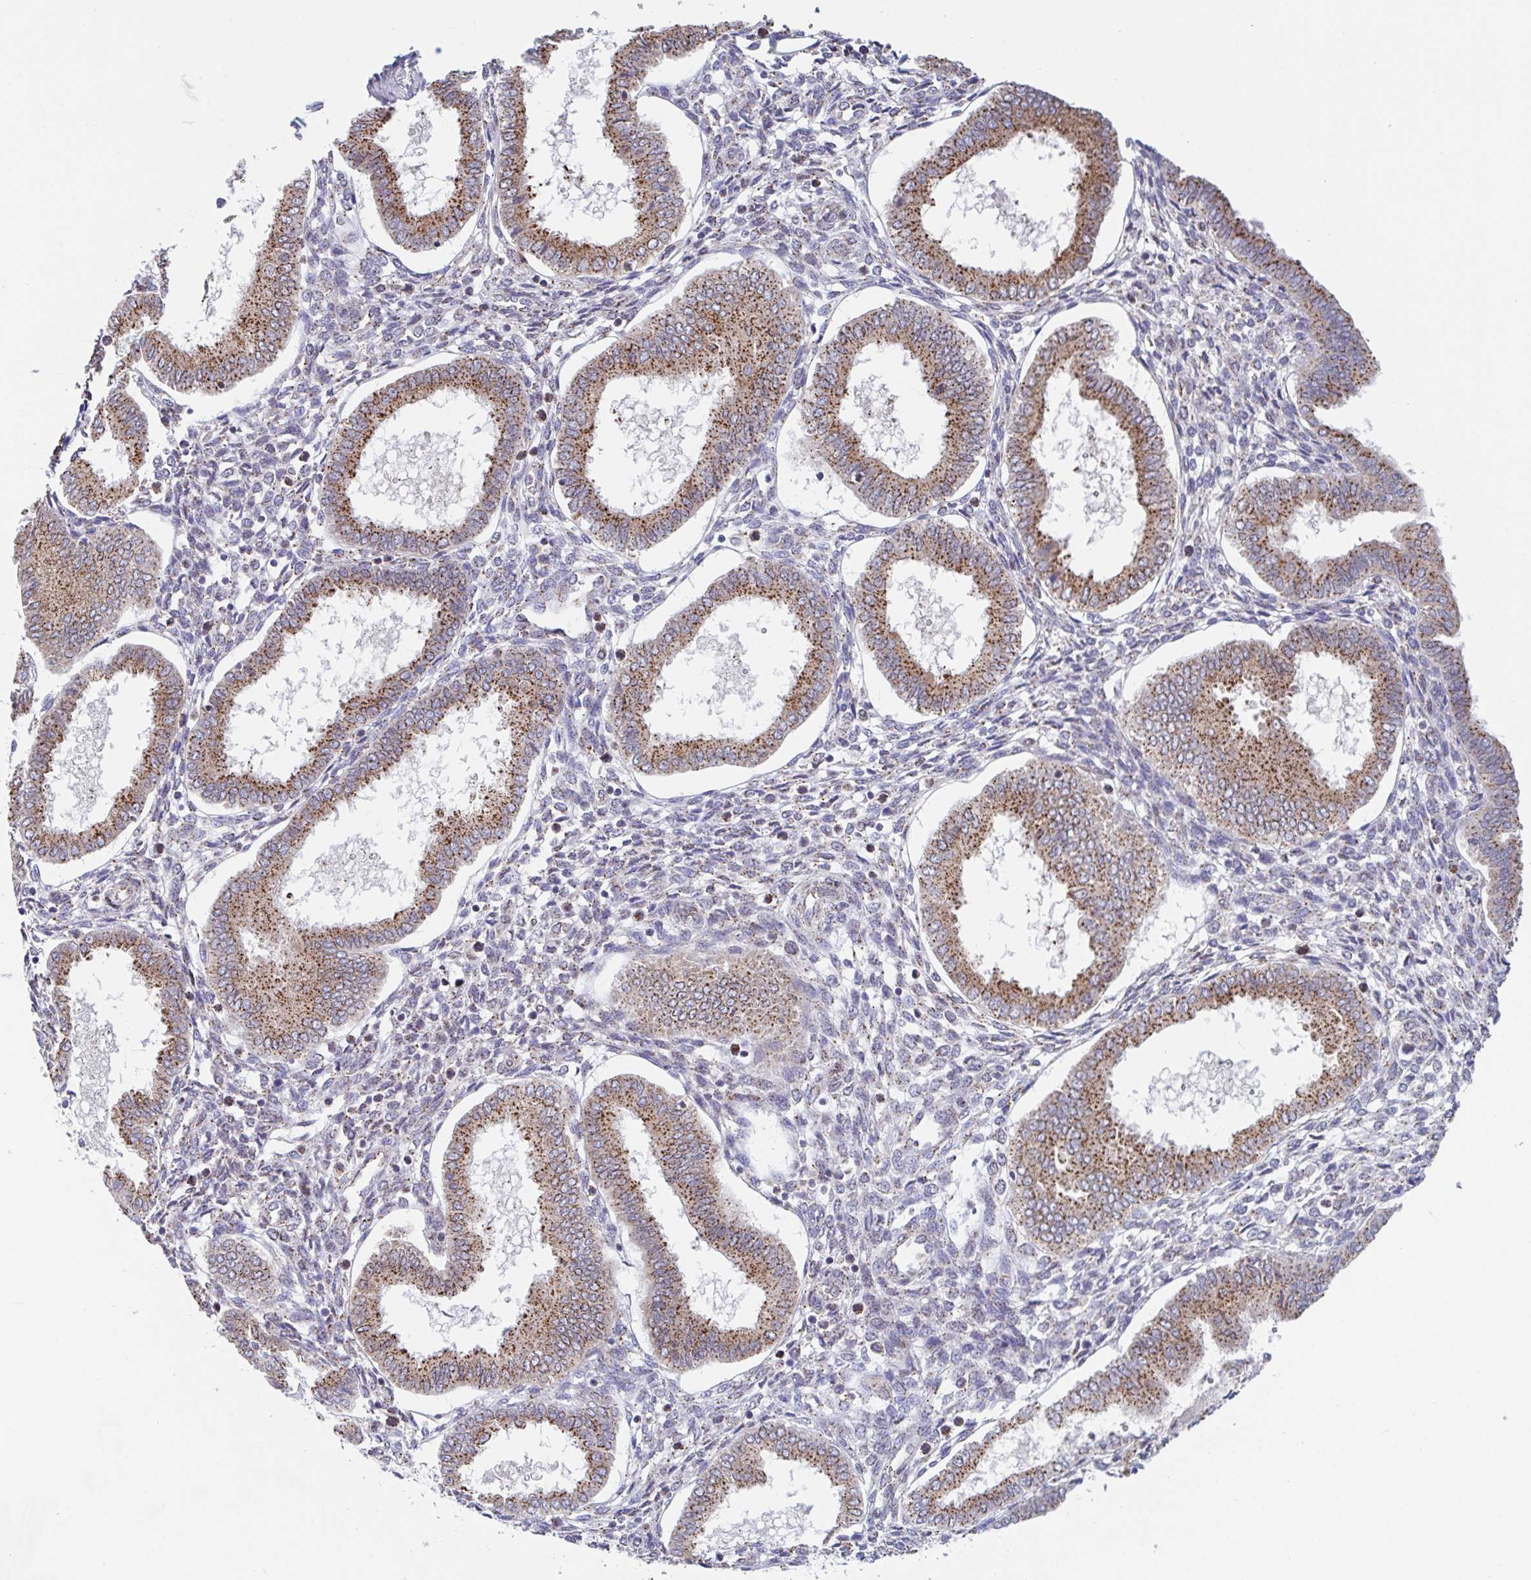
{"staining": {"intensity": "moderate", "quantity": "25%-75%", "location": "cytoplasmic/membranous"}, "tissue": "endometrium", "cell_type": "Cells in endometrial stroma", "image_type": "normal", "snomed": [{"axis": "morphology", "description": "Normal tissue, NOS"}, {"axis": "topography", "description": "Endometrium"}], "caption": "This is a micrograph of IHC staining of normal endometrium, which shows moderate positivity in the cytoplasmic/membranous of cells in endometrial stroma.", "gene": "PROSER3", "patient": {"sex": "female", "age": 24}}